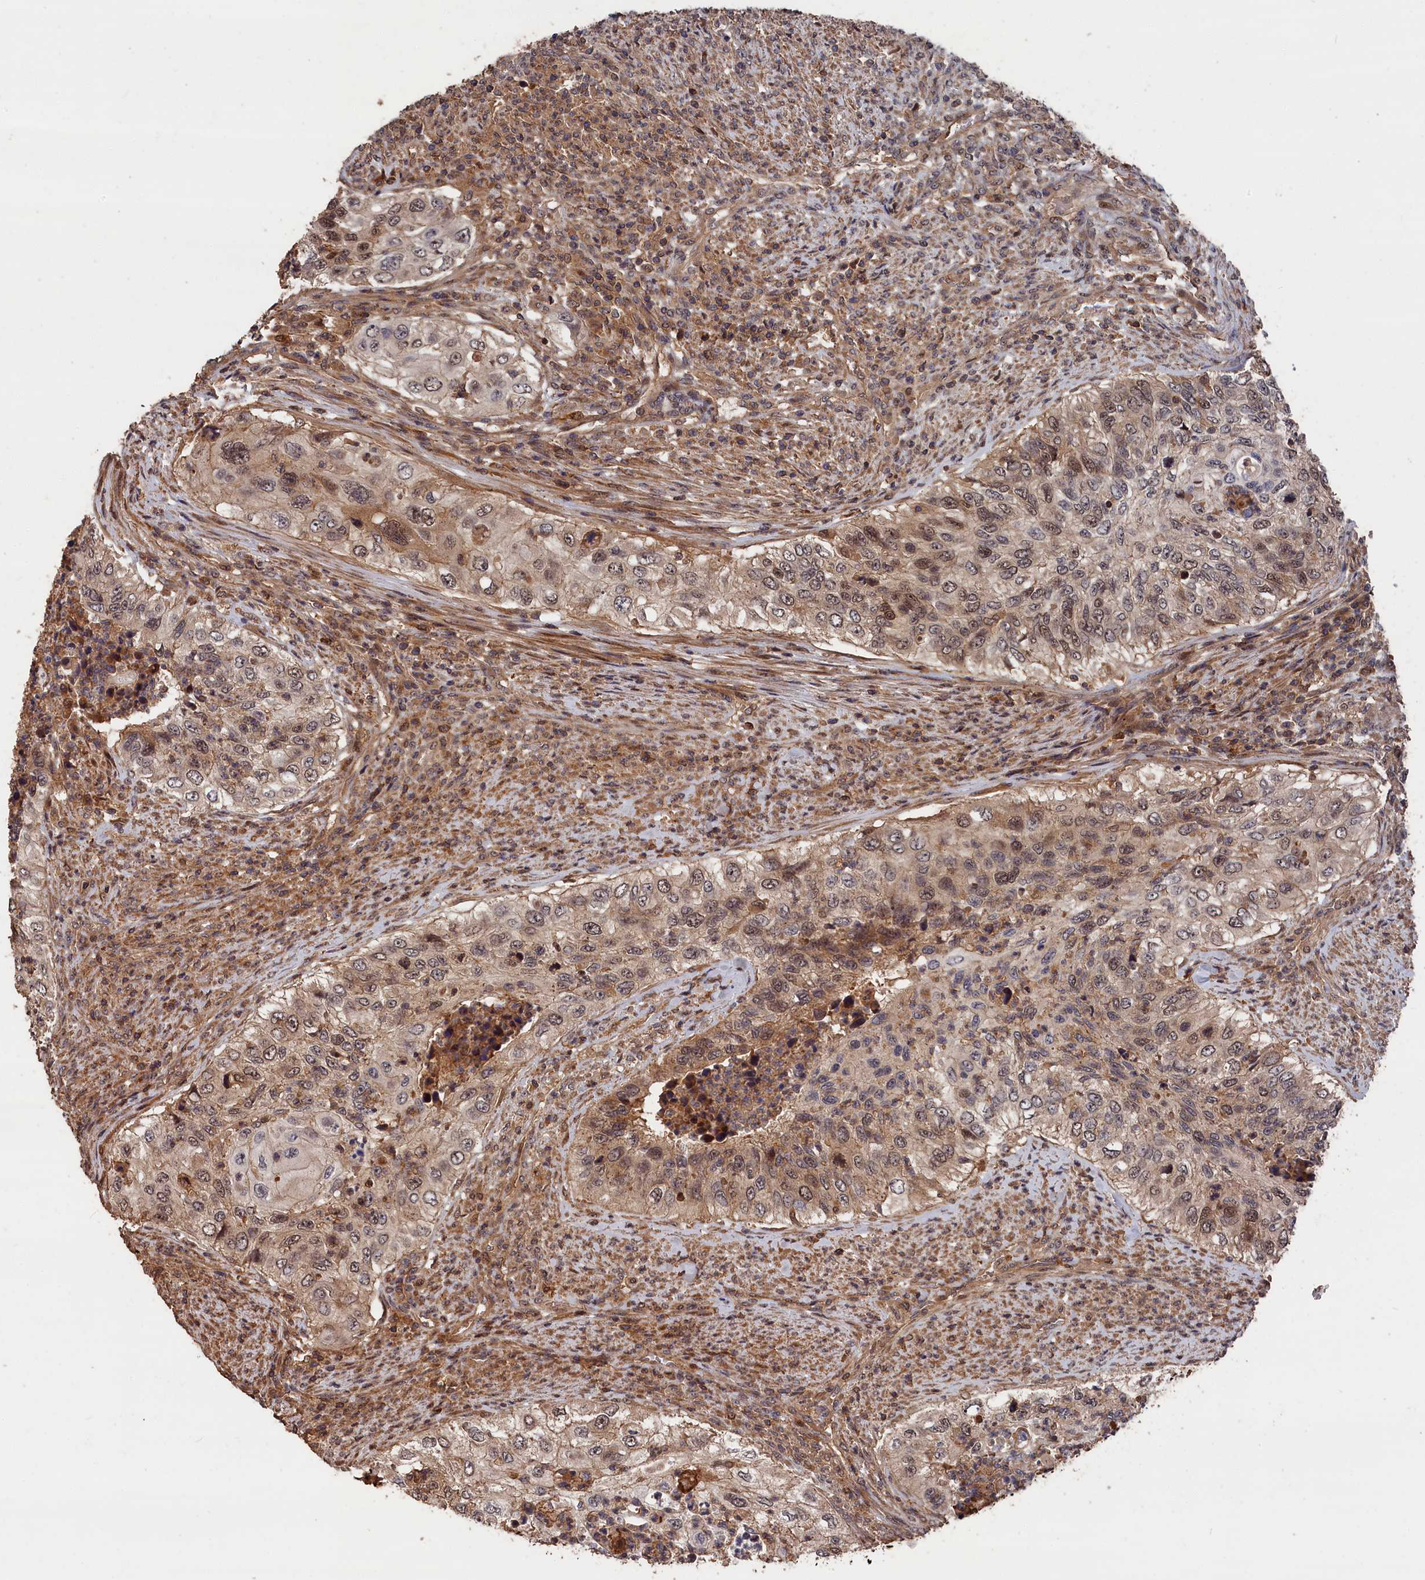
{"staining": {"intensity": "weak", "quantity": "25%-75%", "location": "cytoplasmic/membranous,nuclear"}, "tissue": "urothelial cancer", "cell_type": "Tumor cells", "image_type": "cancer", "snomed": [{"axis": "morphology", "description": "Urothelial carcinoma, High grade"}, {"axis": "topography", "description": "Urinary bladder"}], "caption": "Urothelial cancer stained for a protein (brown) demonstrates weak cytoplasmic/membranous and nuclear positive staining in approximately 25%-75% of tumor cells.", "gene": "RMI2", "patient": {"sex": "female", "age": 60}}